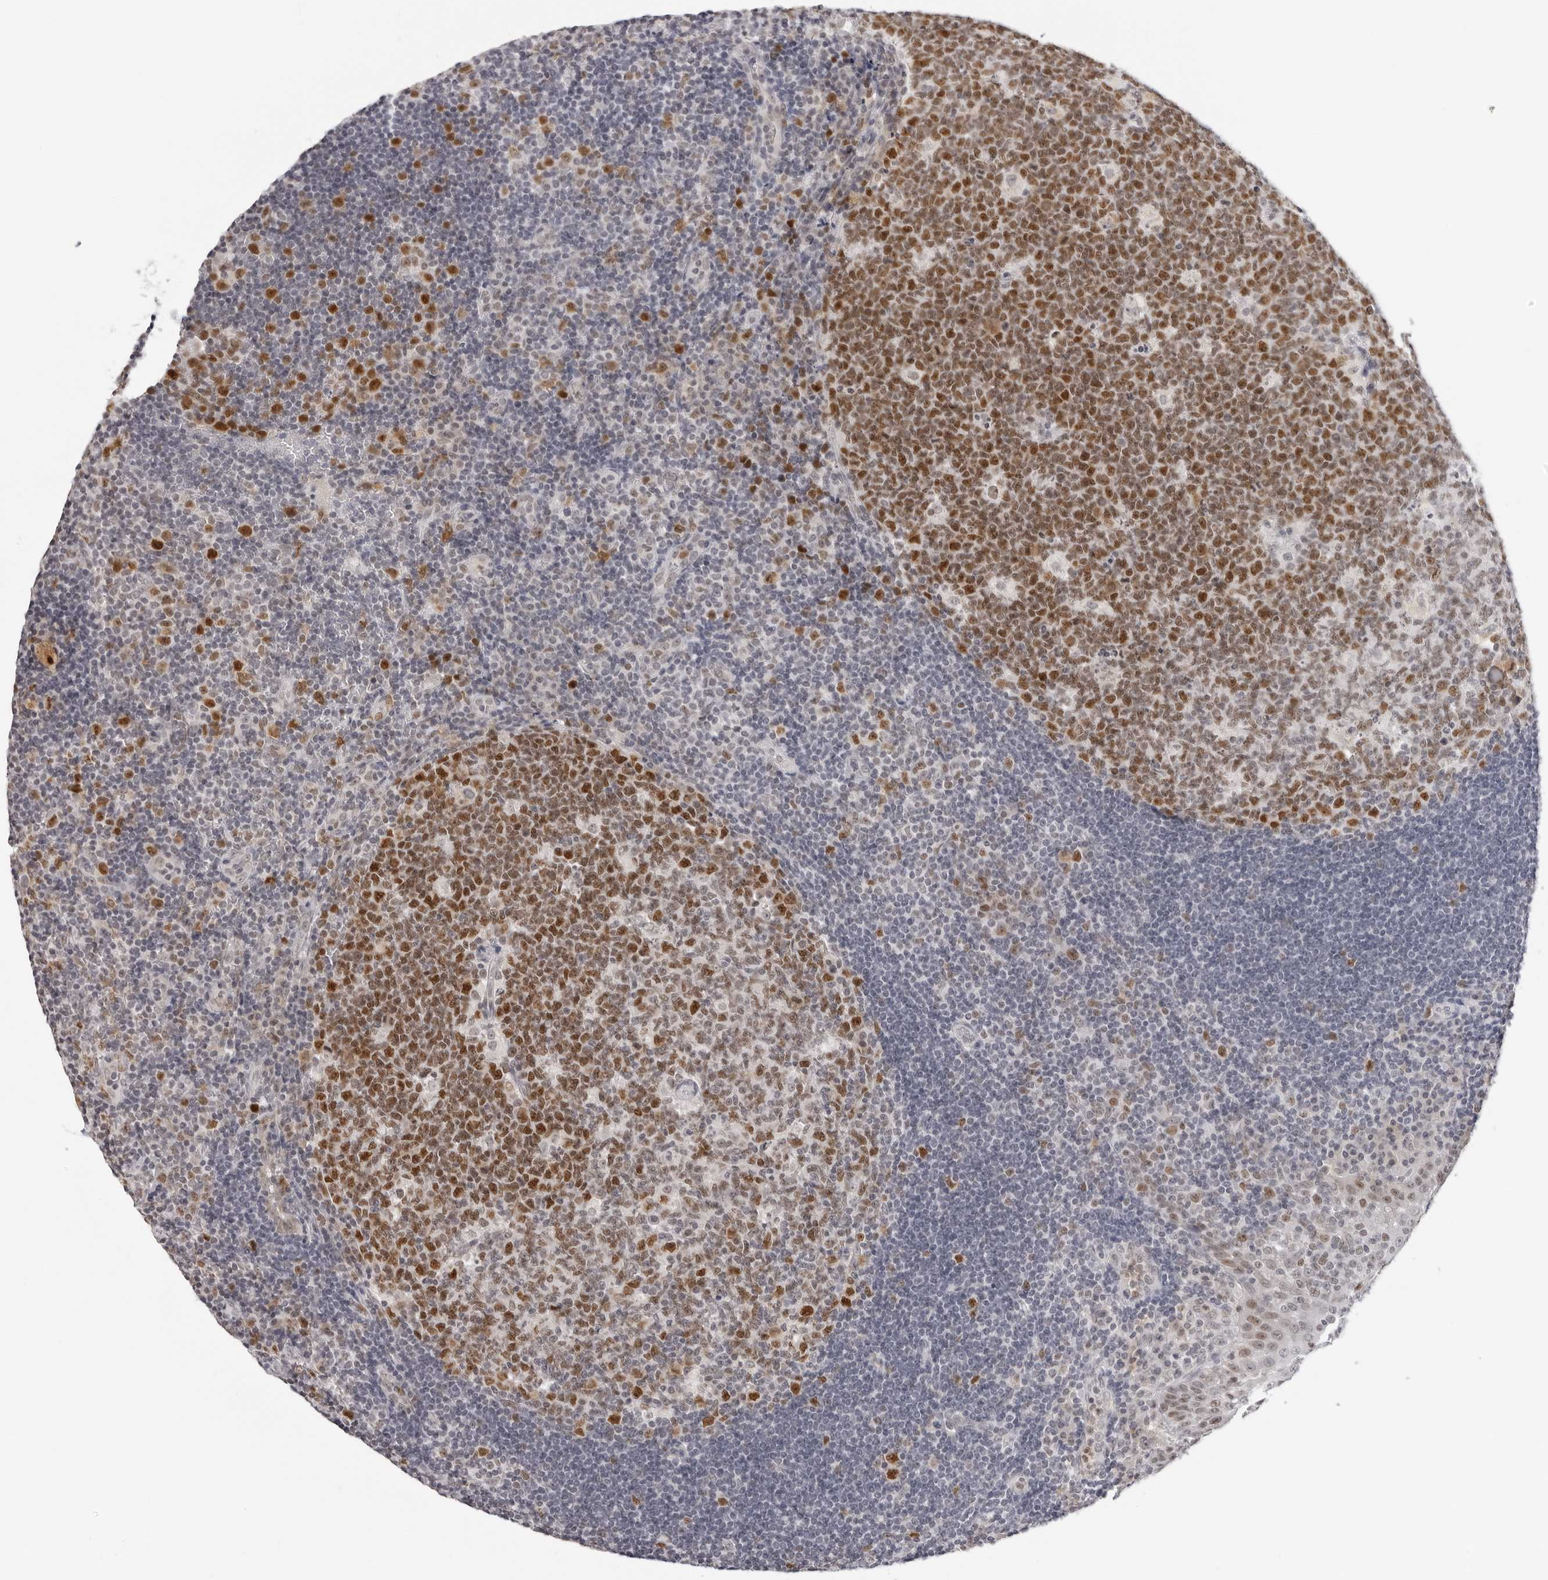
{"staining": {"intensity": "moderate", "quantity": ">75%", "location": "nuclear"}, "tissue": "tonsil", "cell_type": "Germinal center cells", "image_type": "normal", "snomed": [{"axis": "morphology", "description": "Normal tissue, NOS"}, {"axis": "topography", "description": "Tonsil"}], "caption": "Protein staining of benign tonsil exhibits moderate nuclear staining in about >75% of germinal center cells. (brown staining indicates protein expression, while blue staining denotes nuclei).", "gene": "MSH6", "patient": {"sex": "female", "age": 40}}